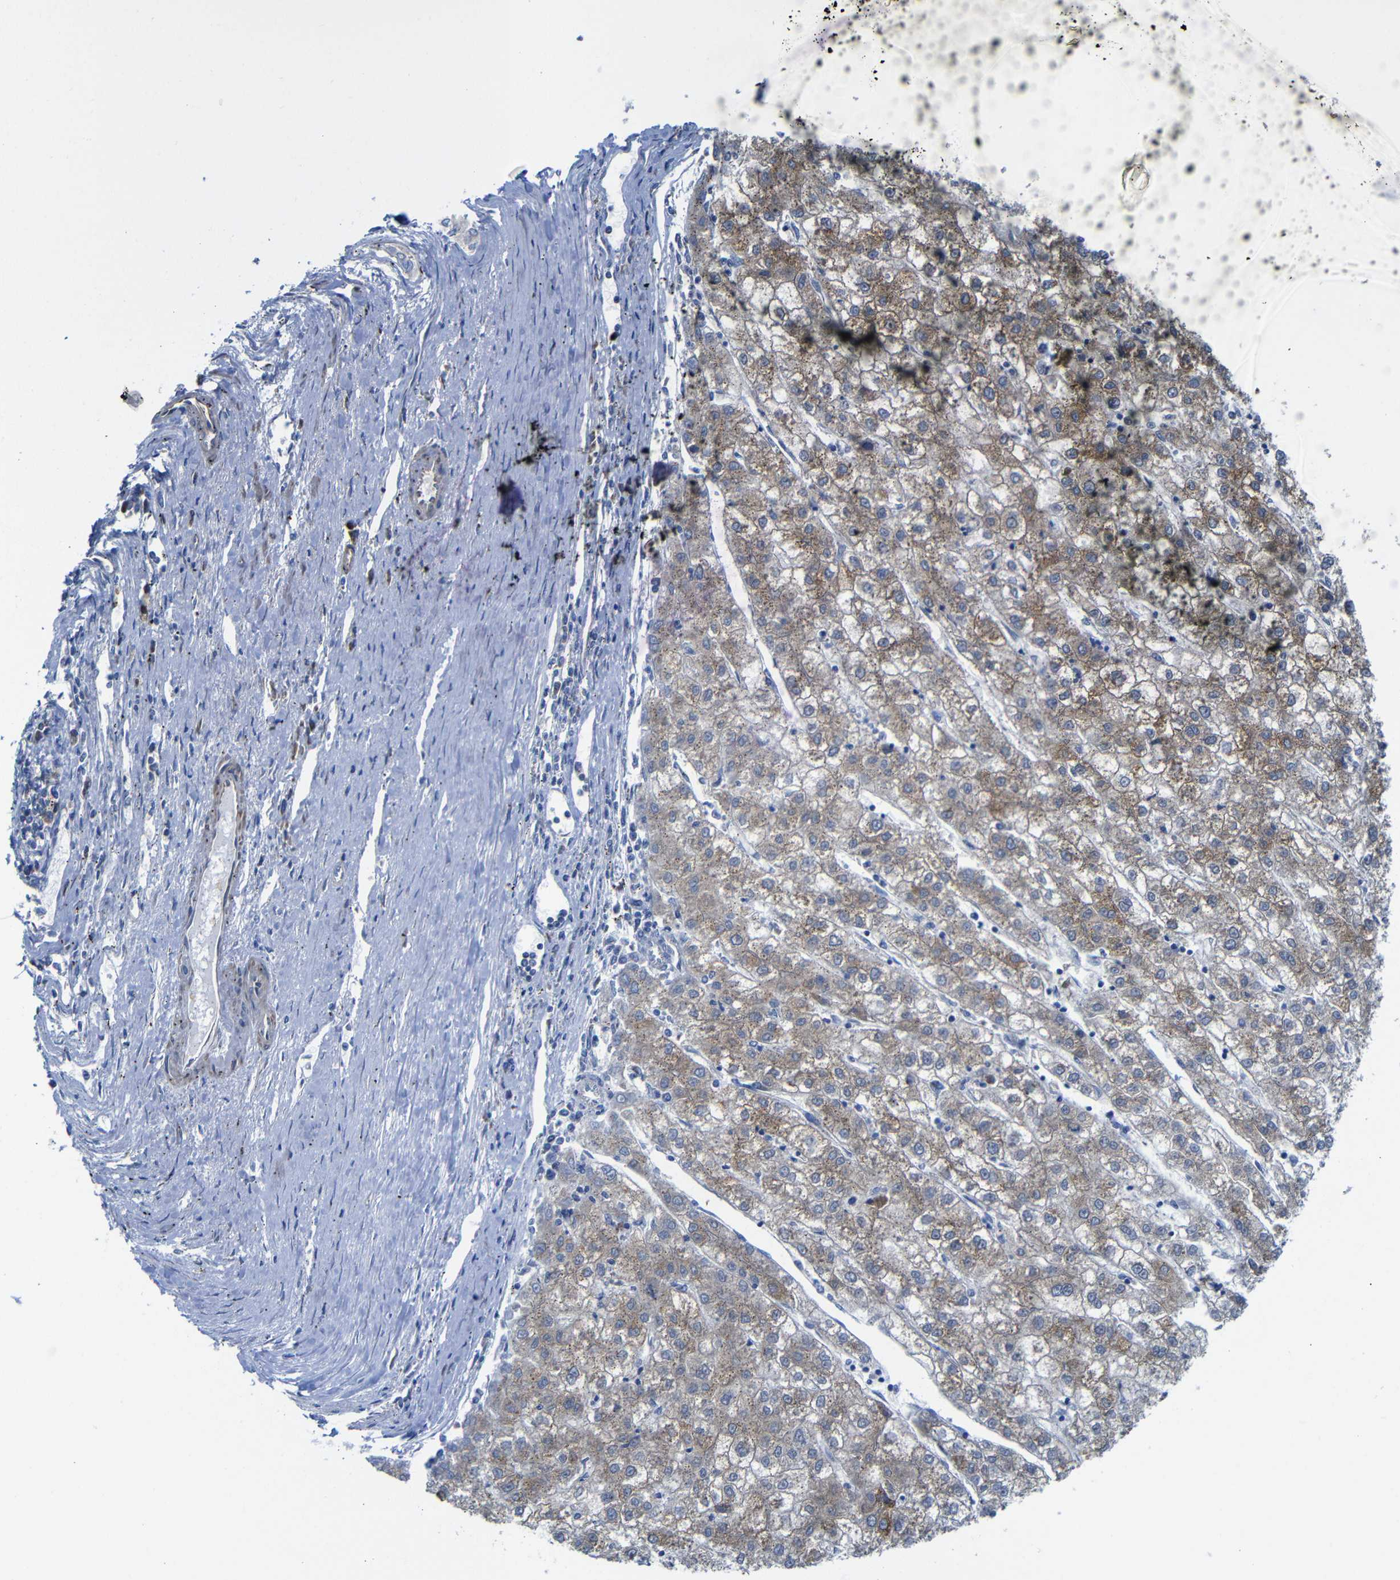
{"staining": {"intensity": "moderate", "quantity": ">75%", "location": "cytoplasmic/membranous"}, "tissue": "liver cancer", "cell_type": "Tumor cells", "image_type": "cancer", "snomed": [{"axis": "morphology", "description": "Carcinoma, Hepatocellular, NOS"}, {"axis": "topography", "description": "Liver"}], "caption": "There is medium levels of moderate cytoplasmic/membranous staining in tumor cells of liver hepatocellular carcinoma, as demonstrated by immunohistochemical staining (brown color).", "gene": "DDRGK1", "patient": {"sex": "male", "age": 72}}